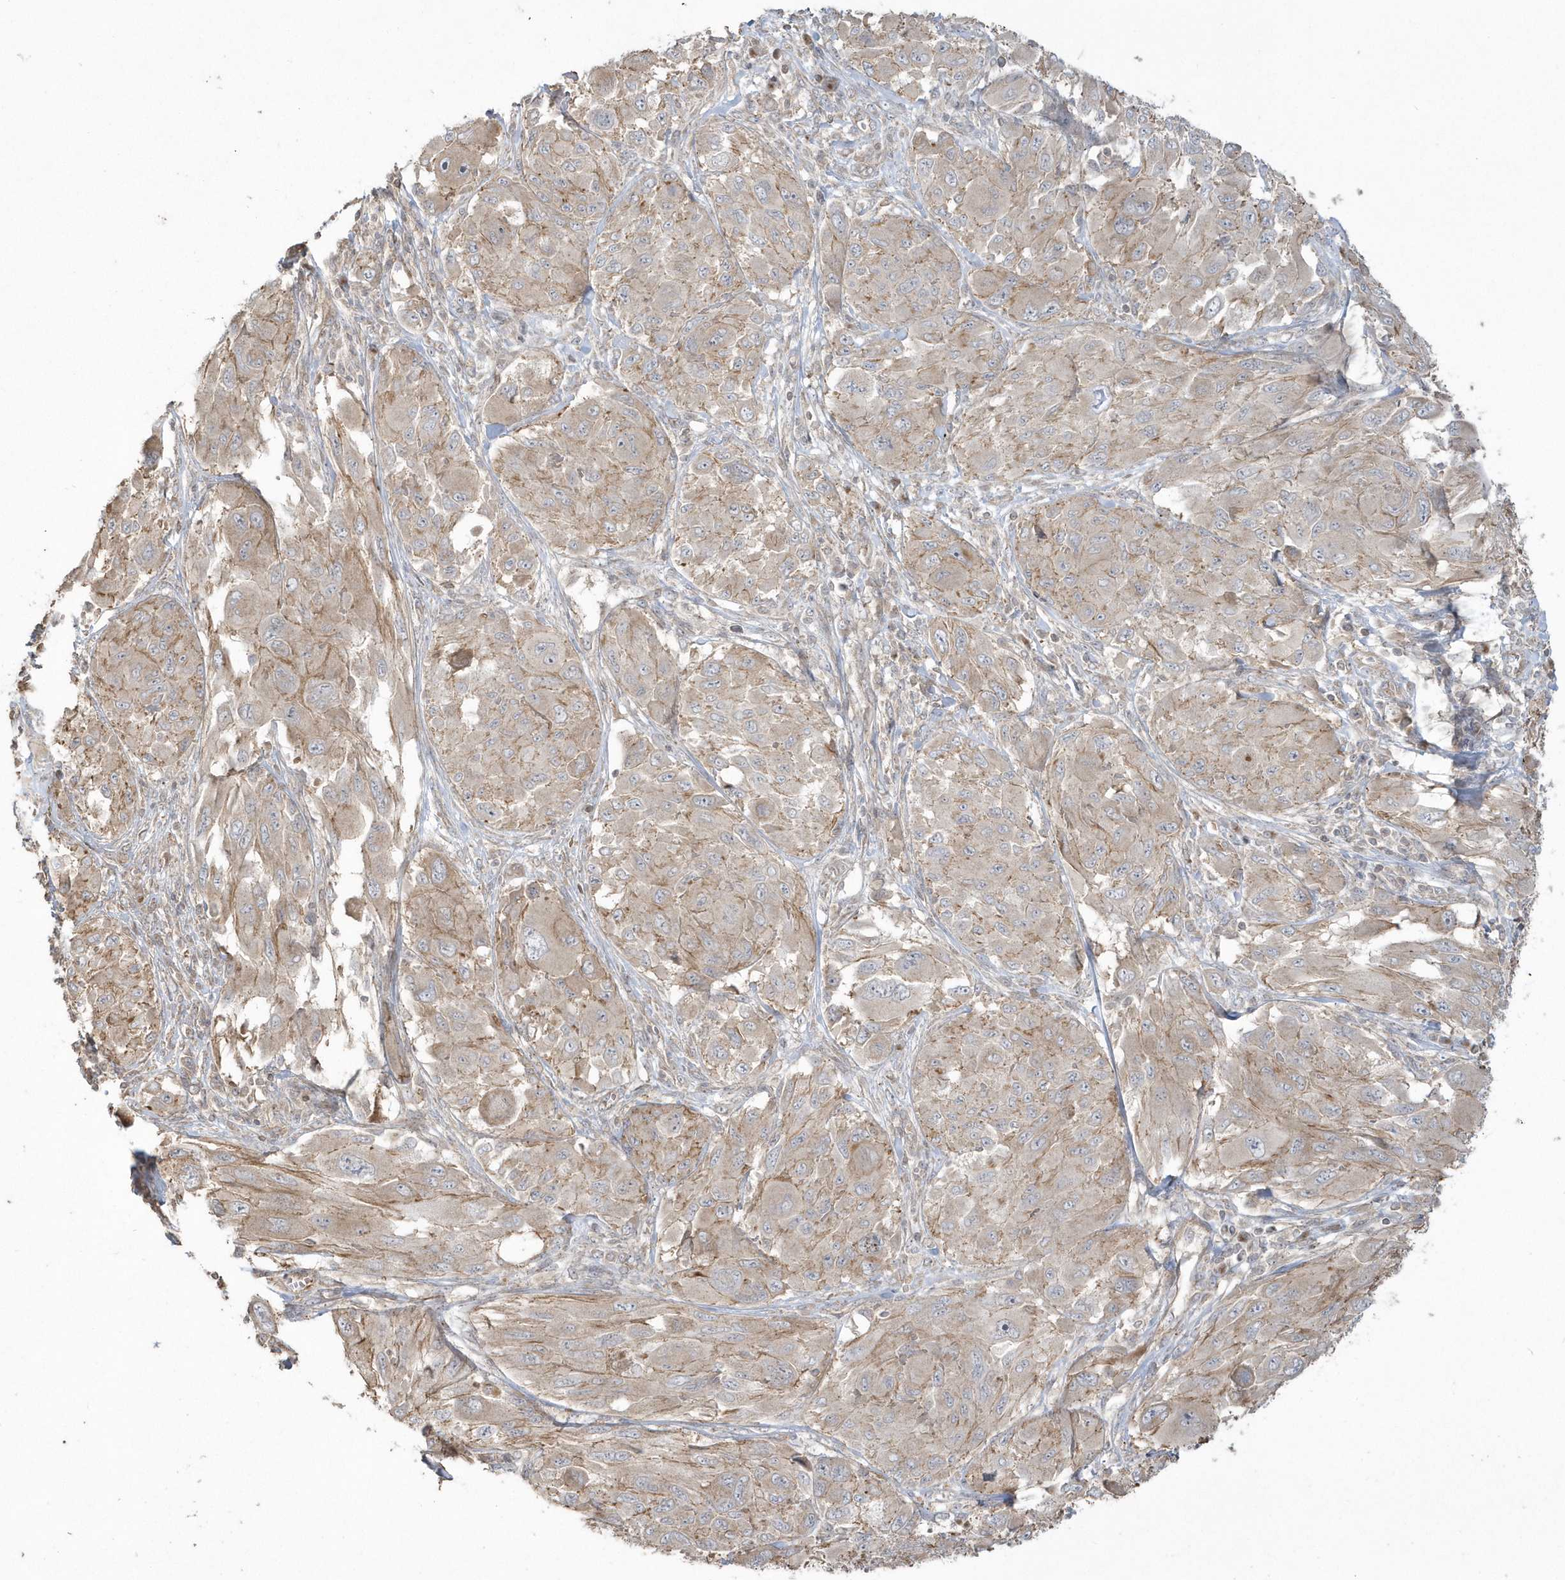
{"staining": {"intensity": "weak", "quantity": "25%-75%", "location": "cytoplasmic/membranous"}, "tissue": "melanoma", "cell_type": "Tumor cells", "image_type": "cancer", "snomed": [{"axis": "morphology", "description": "Malignant melanoma, NOS"}, {"axis": "topography", "description": "Skin"}], "caption": "Human malignant melanoma stained for a protein (brown) shows weak cytoplasmic/membranous positive positivity in about 25%-75% of tumor cells.", "gene": "ARMC8", "patient": {"sex": "female", "age": 91}}